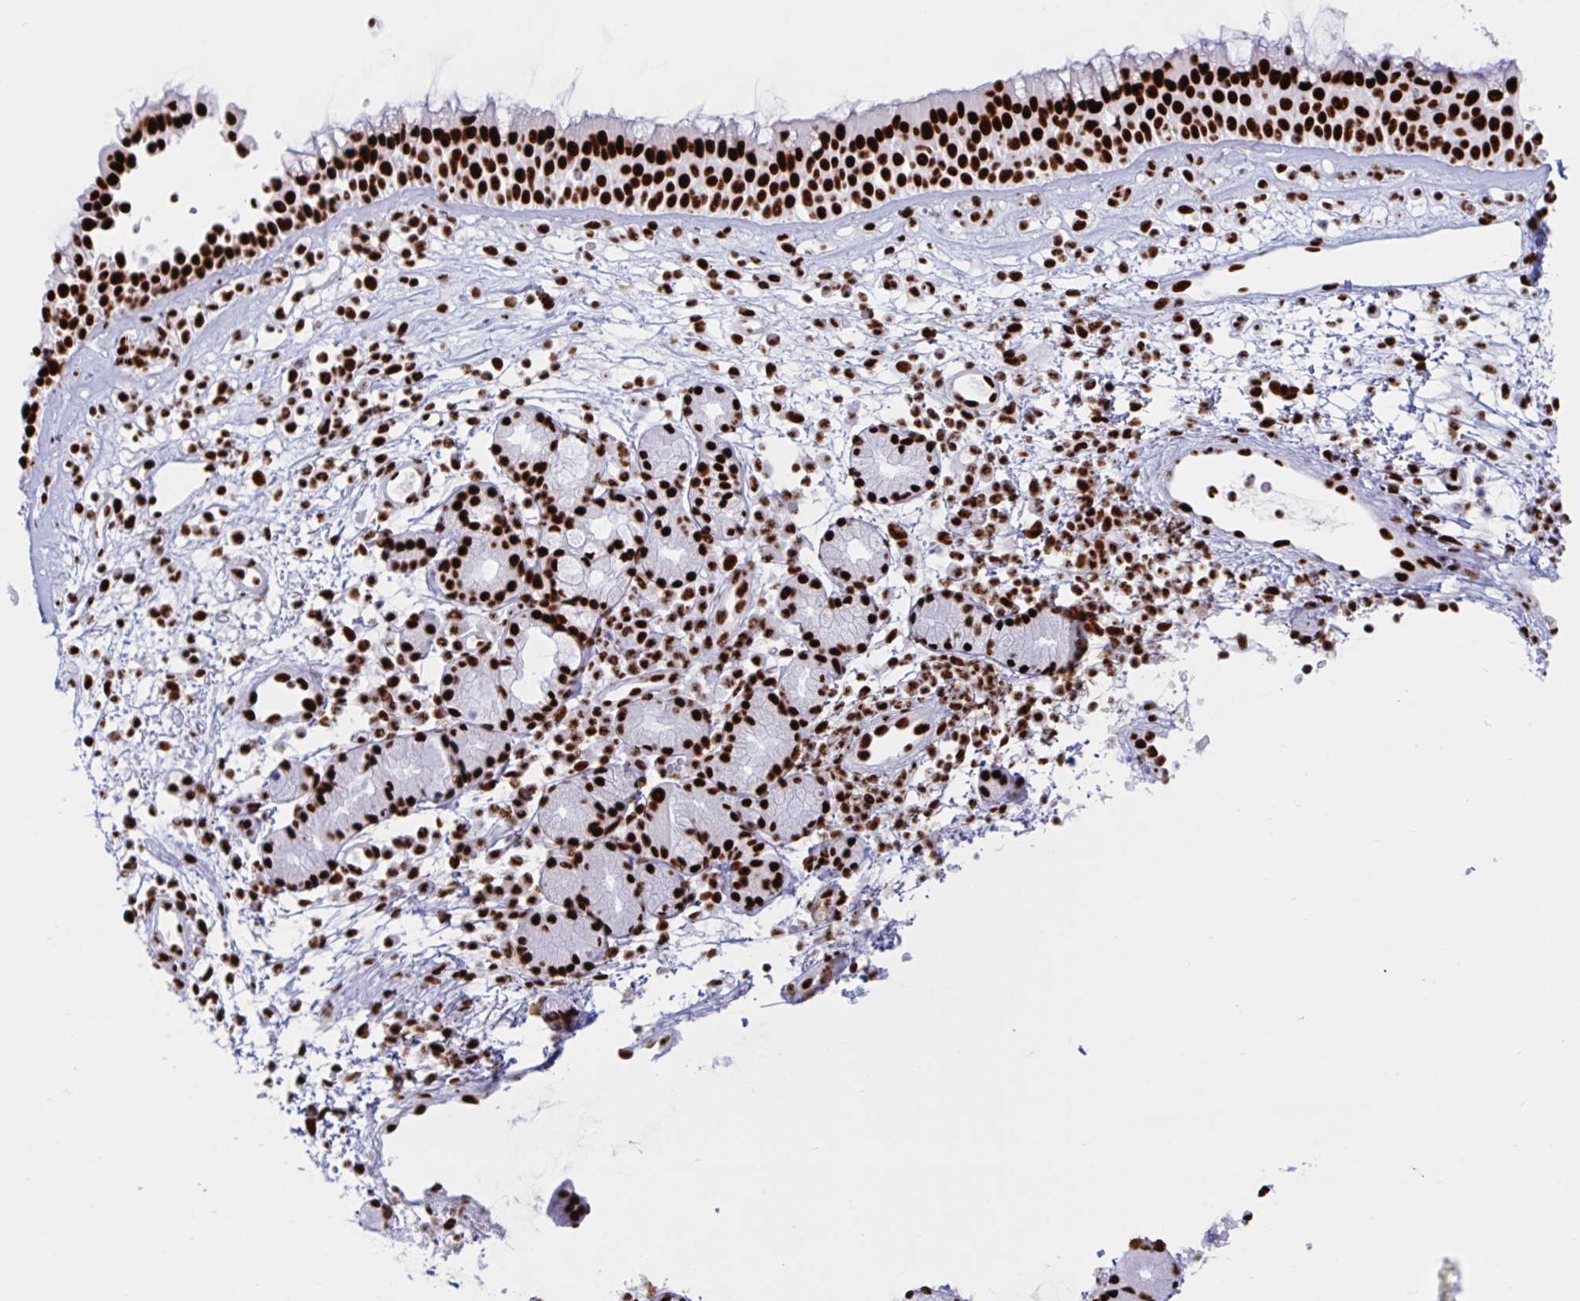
{"staining": {"intensity": "strong", "quantity": ">75%", "location": "nuclear"}, "tissue": "nasopharynx", "cell_type": "Respiratory epithelial cells", "image_type": "normal", "snomed": [{"axis": "morphology", "description": "Normal tissue, NOS"}, {"axis": "topography", "description": "Nasopharynx"}], "caption": "Protein staining demonstrates strong nuclear positivity in approximately >75% of respiratory epithelial cells in benign nasopharynx. (Brightfield microscopy of DAB IHC at high magnification).", "gene": "IKZF2", "patient": {"sex": "female", "age": 70}}